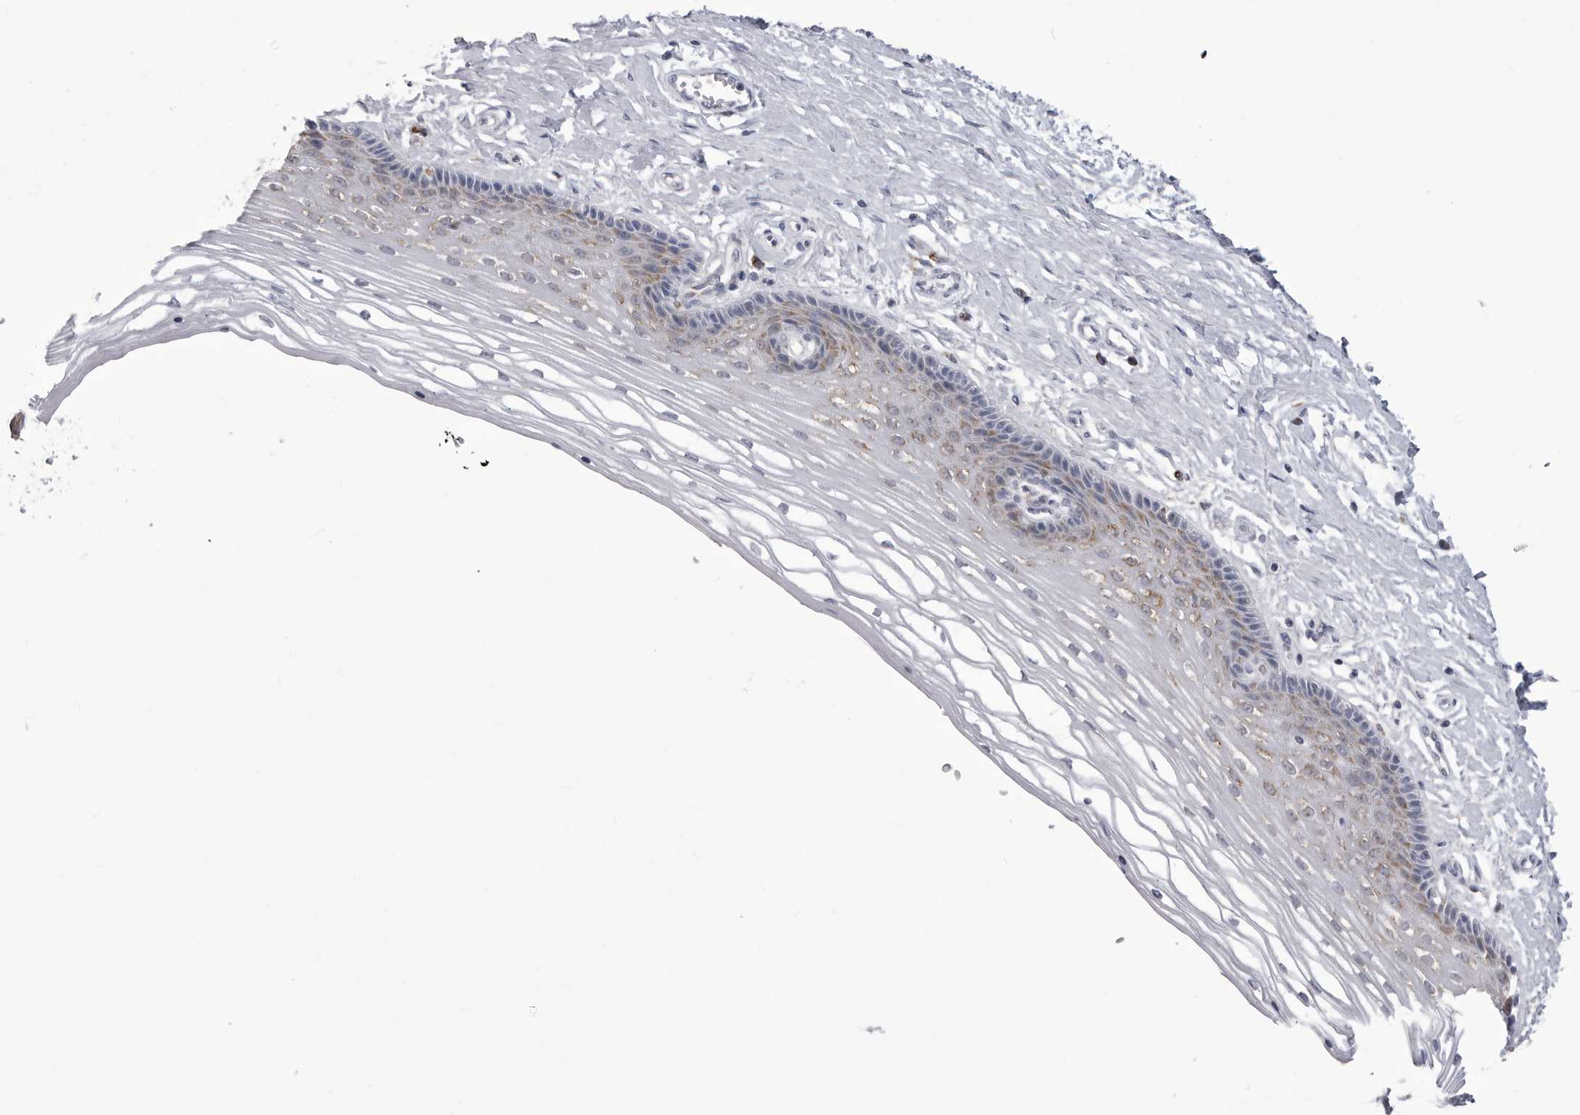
{"staining": {"intensity": "weak", "quantity": "25%-75%", "location": "cytoplasmic/membranous"}, "tissue": "vagina", "cell_type": "Squamous epithelial cells", "image_type": "normal", "snomed": [{"axis": "morphology", "description": "Normal tissue, NOS"}, {"axis": "topography", "description": "Vagina"}], "caption": "Human vagina stained for a protein (brown) shows weak cytoplasmic/membranous positive expression in approximately 25%-75% of squamous epithelial cells.", "gene": "FH", "patient": {"sex": "female", "age": 46}}